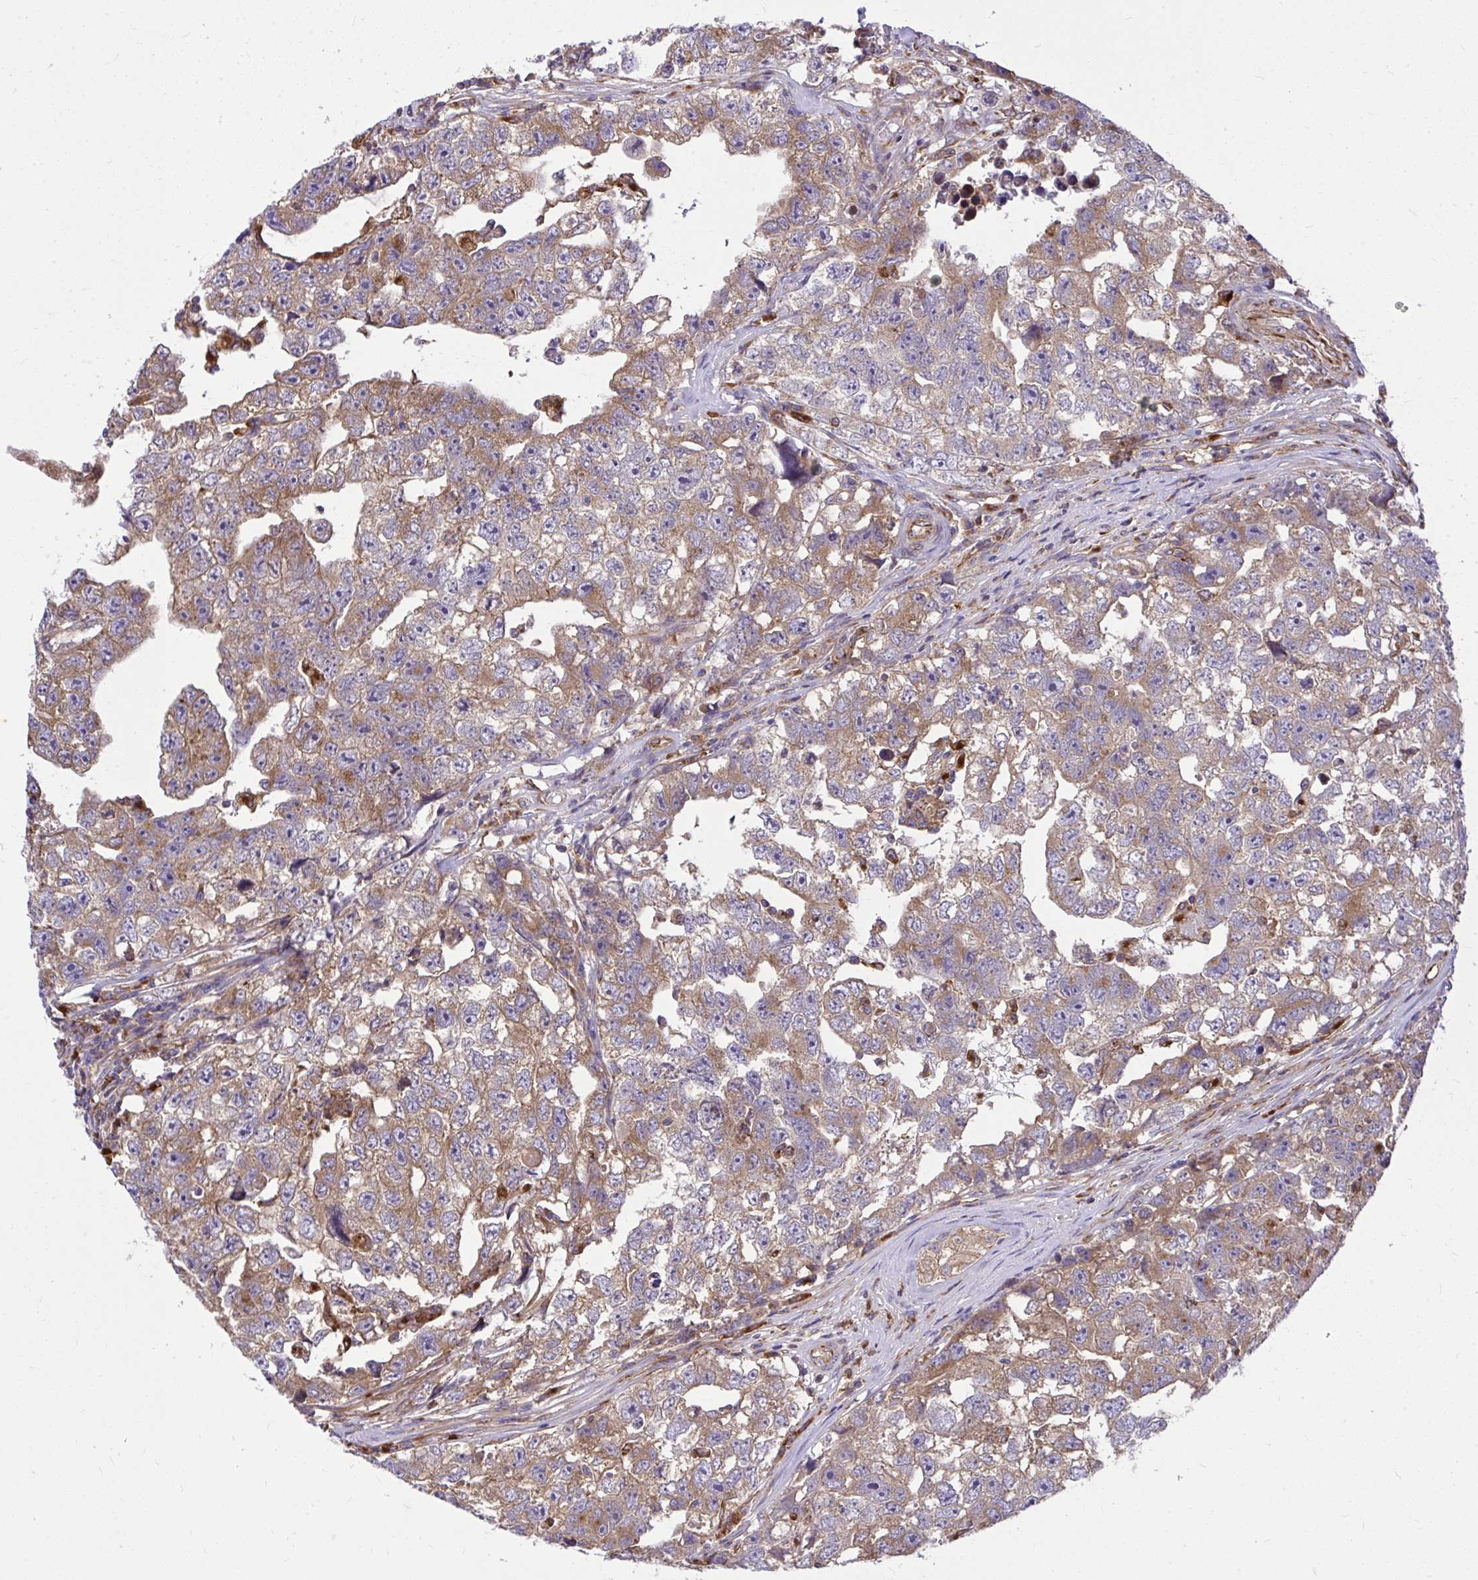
{"staining": {"intensity": "weak", "quantity": ">75%", "location": "cytoplasmic/membranous"}, "tissue": "testis cancer", "cell_type": "Tumor cells", "image_type": "cancer", "snomed": [{"axis": "morphology", "description": "Carcinoma, Embryonal, NOS"}, {"axis": "topography", "description": "Testis"}], "caption": "A low amount of weak cytoplasmic/membranous positivity is present in approximately >75% of tumor cells in testis embryonal carcinoma tissue.", "gene": "PAIP2", "patient": {"sex": "male", "age": 22}}